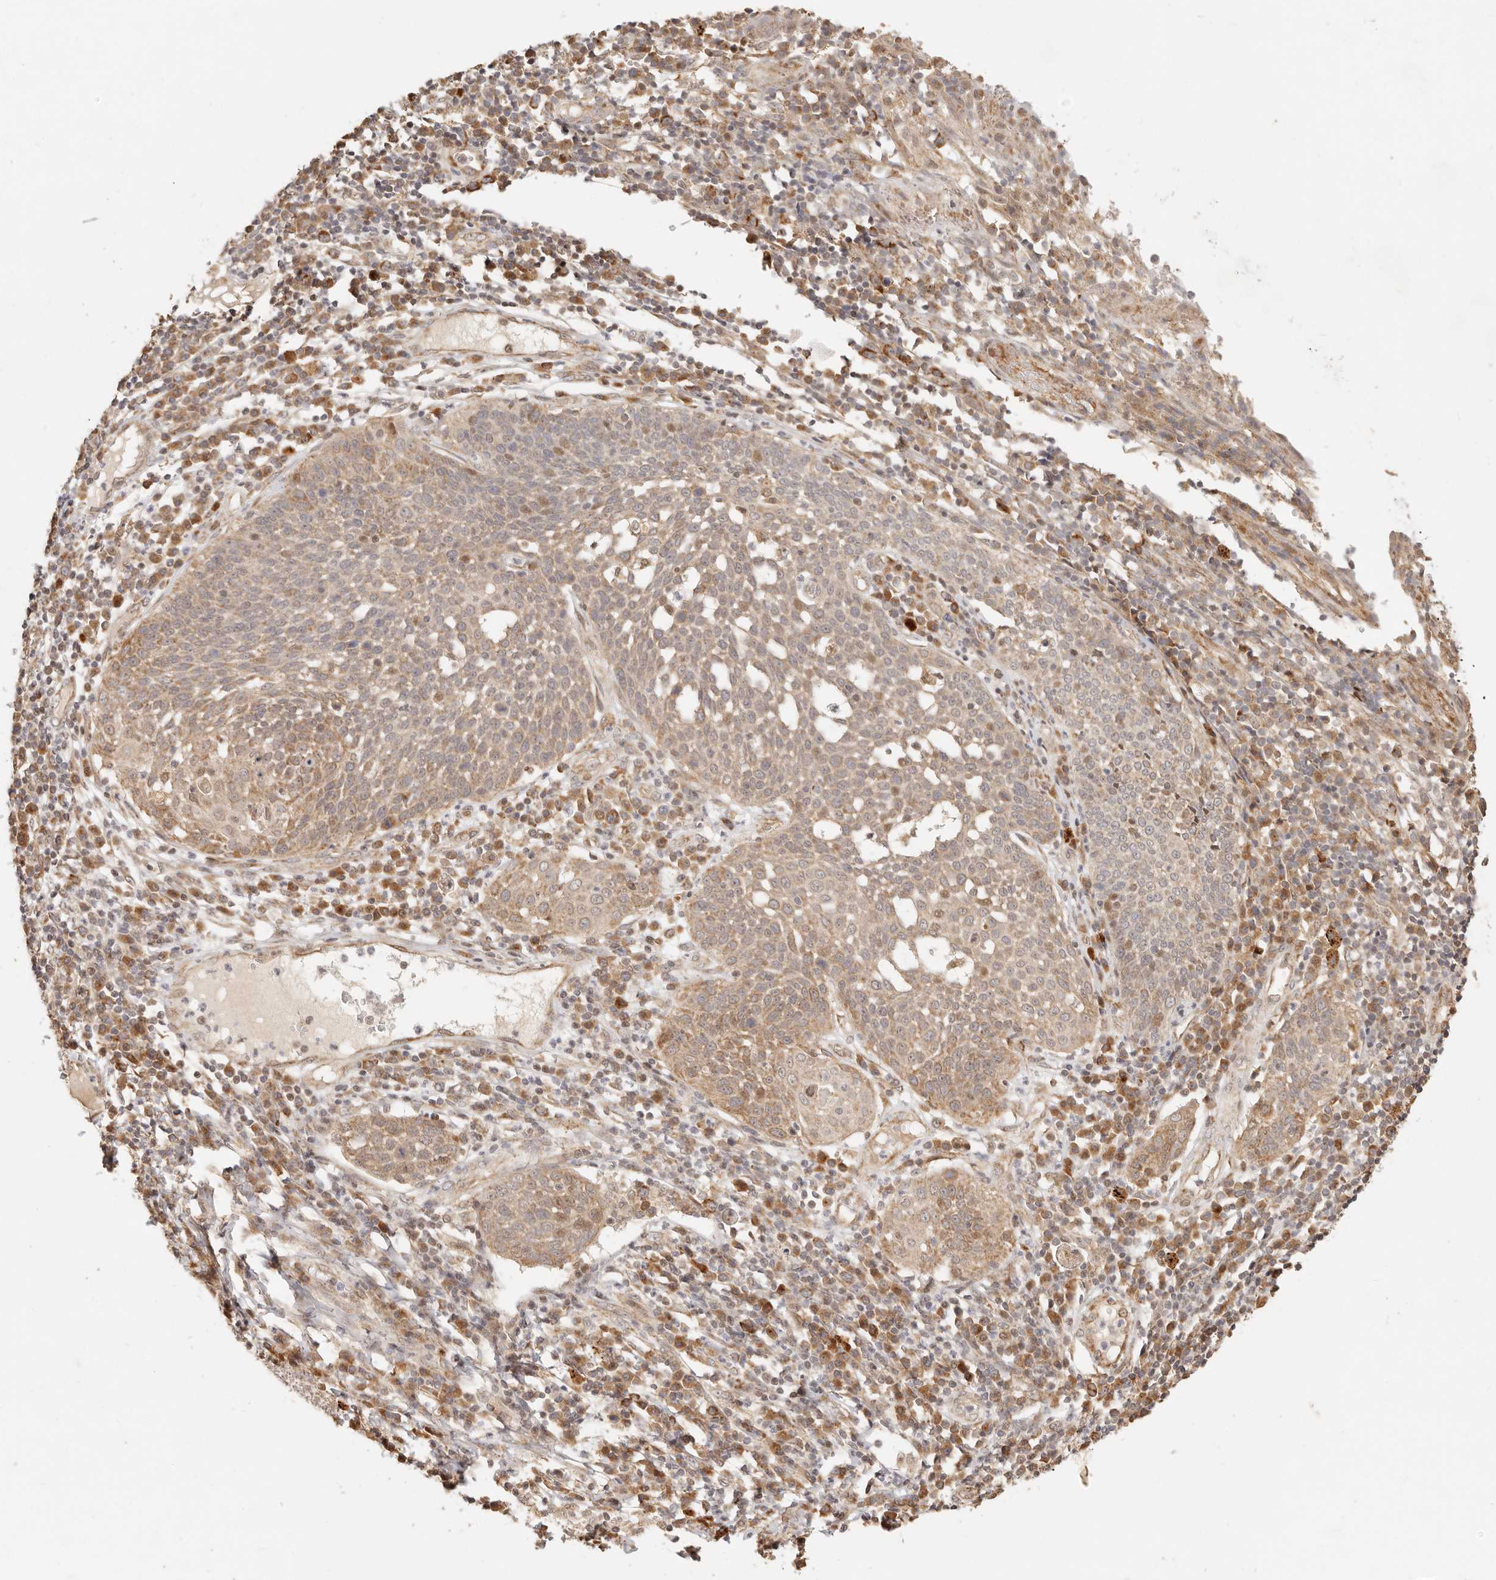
{"staining": {"intensity": "weak", "quantity": ">75%", "location": "cytoplasmic/membranous,nuclear"}, "tissue": "cervical cancer", "cell_type": "Tumor cells", "image_type": "cancer", "snomed": [{"axis": "morphology", "description": "Squamous cell carcinoma, NOS"}, {"axis": "topography", "description": "Cervix"}], "caption": "Protein analysis of cervical cancer tissue reveals weak cytoplasmic/membranous and nuclear positivity in about >75% of tumor cells.", "gene": "TIMM17A", "patient": {"sex": "female", "age": 34}}